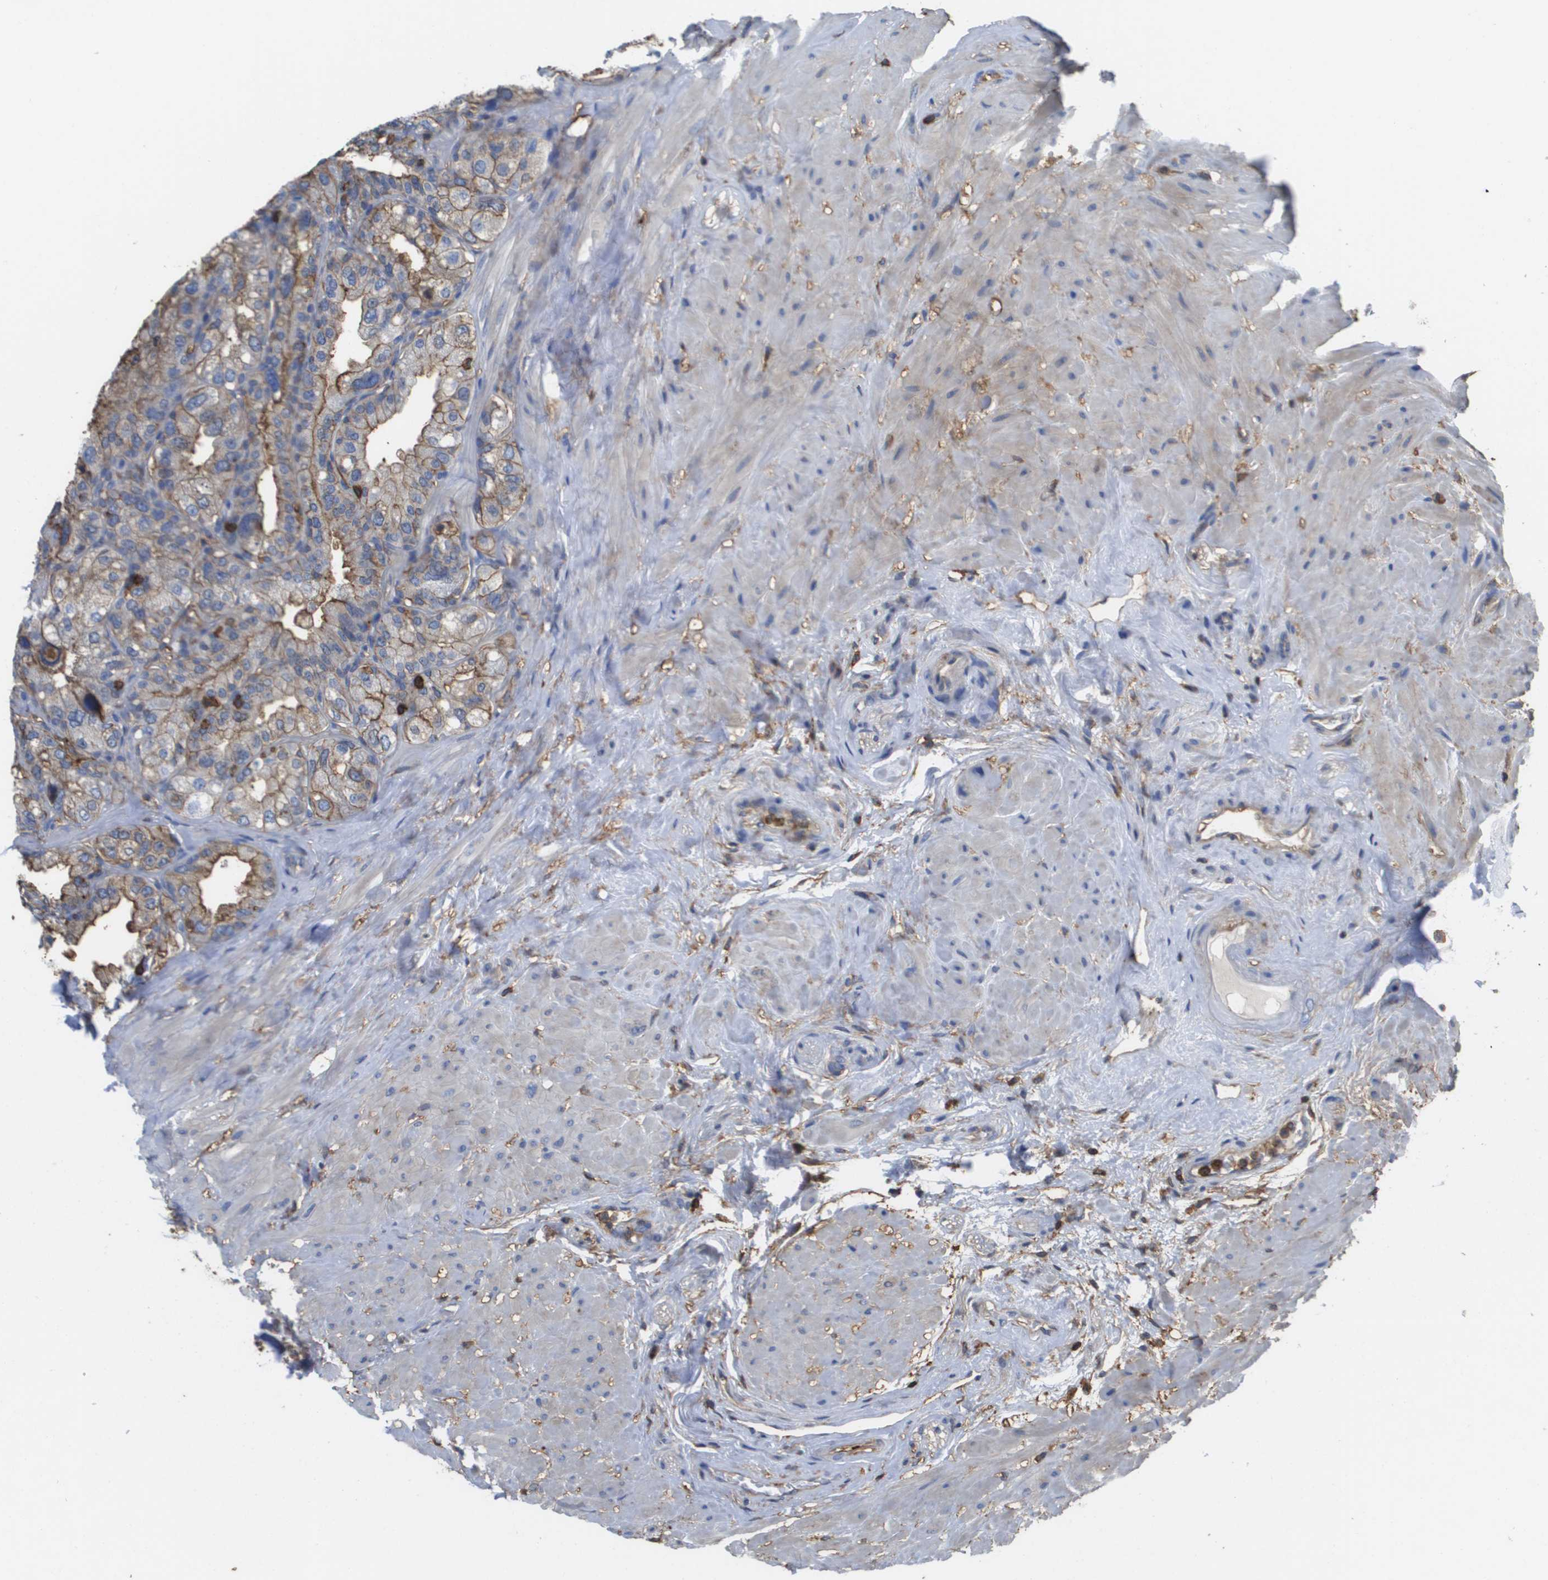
{"staining": {"intensity": "weak", "quantity": "25%-75%", "location": "cytoplasmic/membranous"}, "tissue": "seminal vesicle", "cell_type": "Glandular cells", "image_type": "normal", "snomed": [{"axis": "morphology", "description": "Normal tissue, NOS"}, {"axis": "topography", "description": "Seminal veicle"}], "caption": "IHC (DAB (3,3'-diaminobenzidine)) staining of normal human seminal vesicle shows weak cytoplasmic/membranous protein expression in approximately 25%-75% of glandular cells.", "gene": "PASK", "patient": {"sex": "male", "age": 68}}